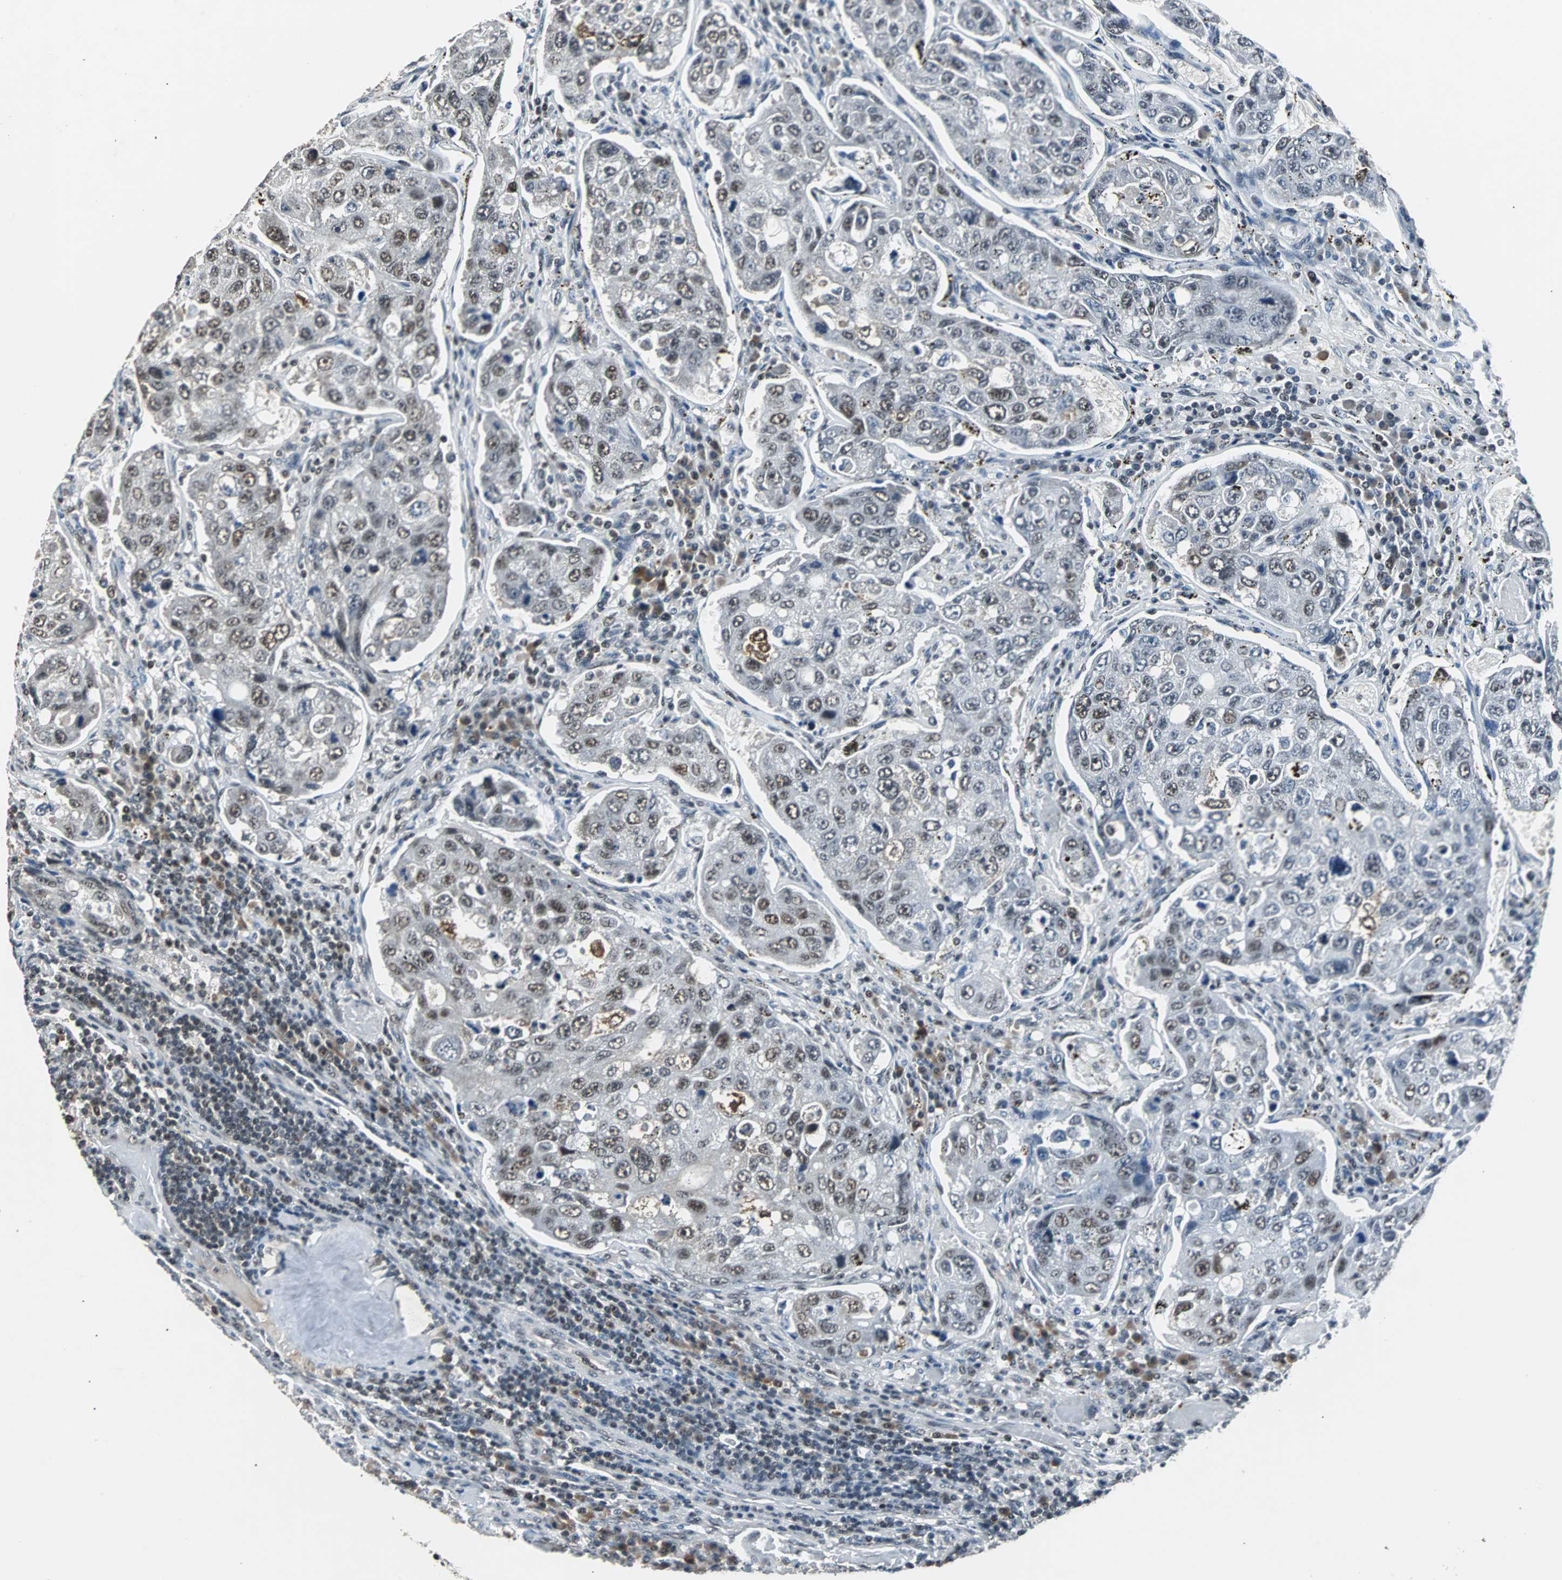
{"staining": {"intensity": "weak", "quantity": "<25%", "location": "nuclear"}, "tissue": "urothelial cancer", "cell_type": "Tumor cells", "image_type": "cancer", "snomed": [{"axis": "morphology", "description": "Urothelial carcinoma, High grade"}, {"axis": "topography", "description": "Lymph node"}, {"axis": "topography", "description": "Urinary bladder"}], "caption": "Immunohistochemistry of urothelial carcinoma (high-grade) reveals no positivity in tumor cells.", "gene": "USP28", "patient": {"sex": "male", "age": 51}}